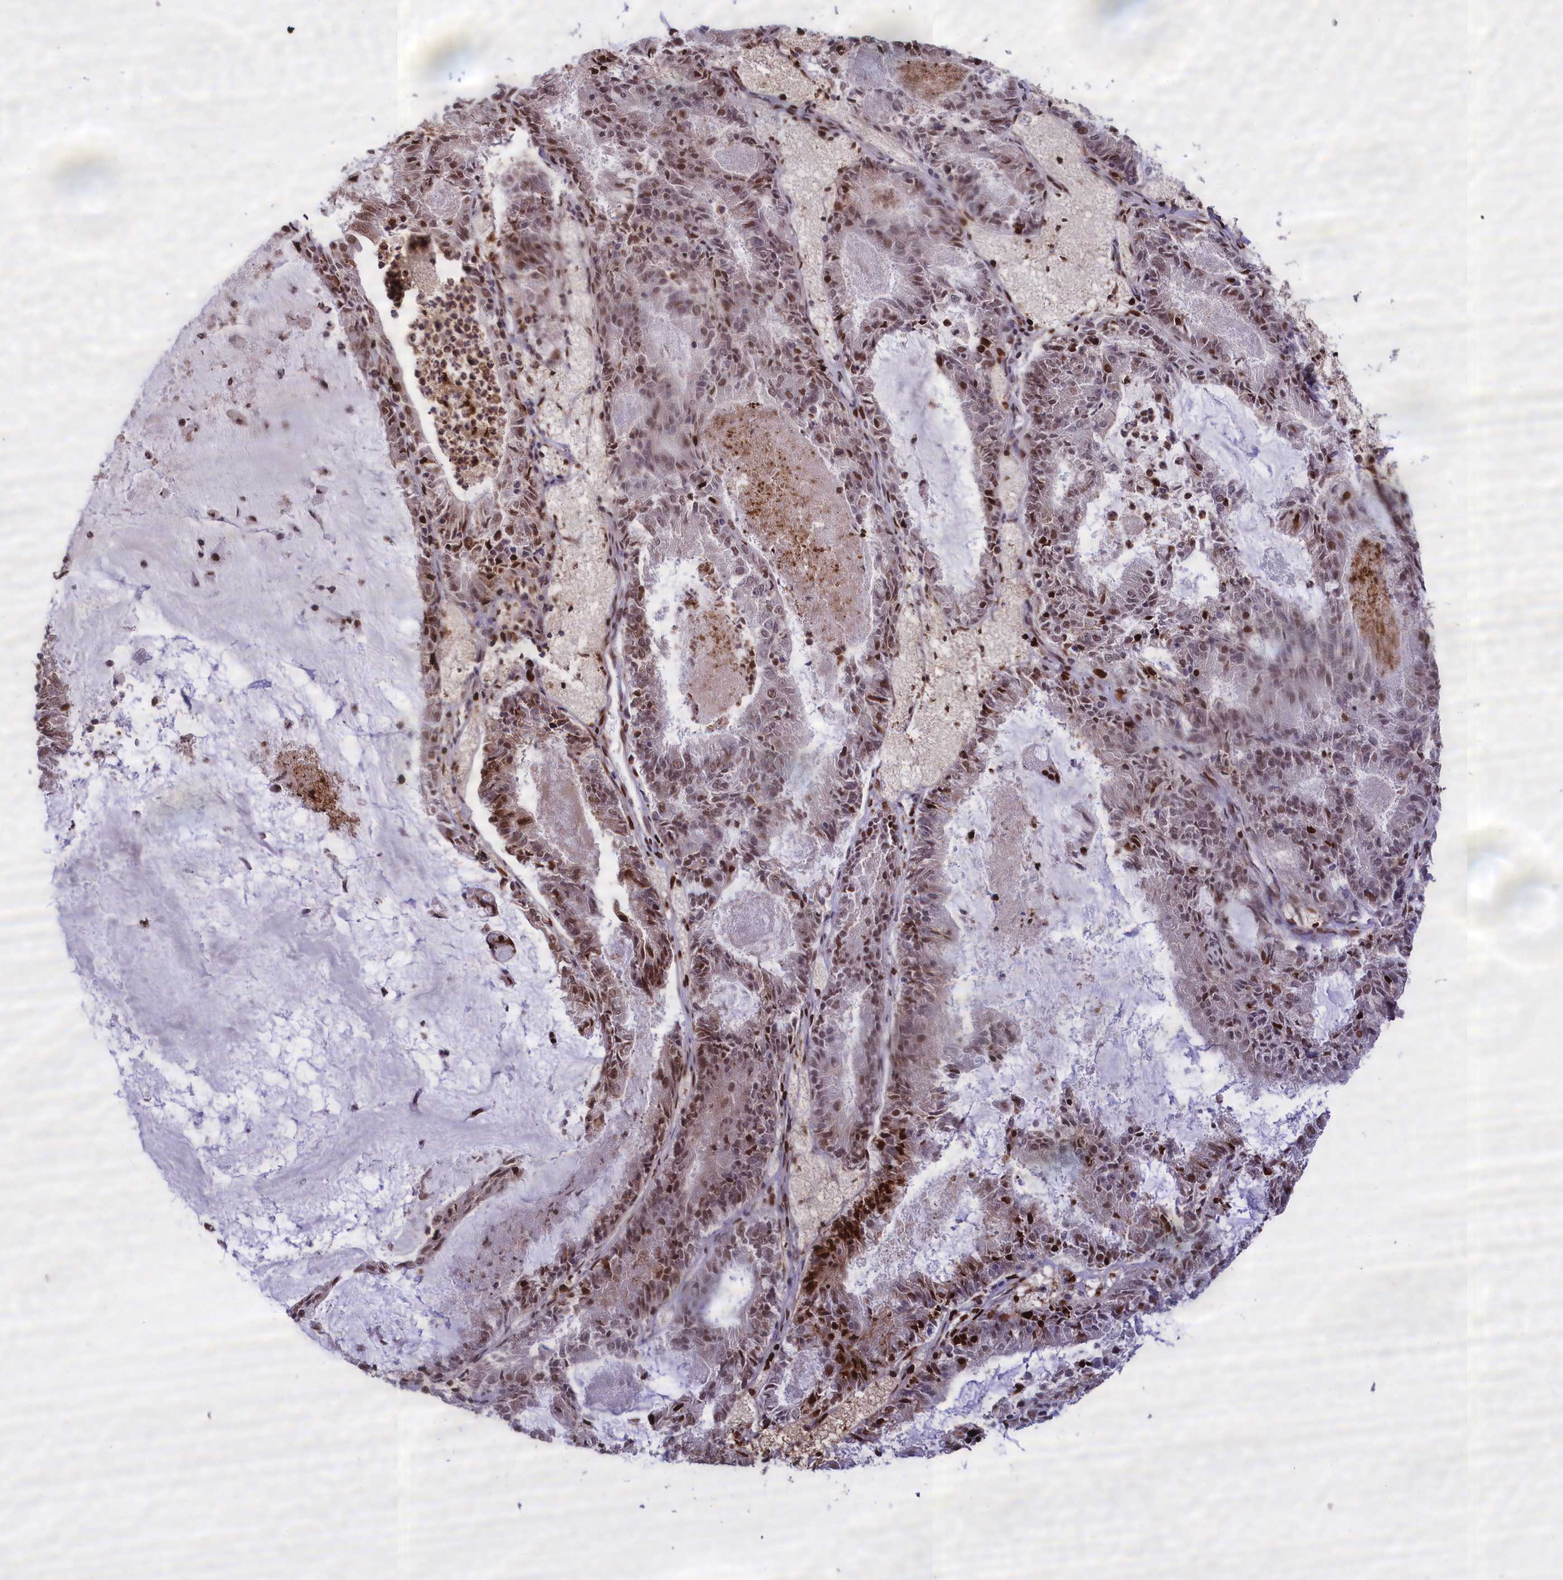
{"staining": {"intensity": "moderate", "quantity": "25%-75%", "location": "nuclear"}, "tissue": "endometrial cancer", "cell_type": "Tumor cells", "image_type": "cancer", "snomed": [{"axis": "morphology", "description": "Adenocarcinoma, NOS"}, {"axis": "topography", "description": "Endometrium"}], "caption": "Immunohistochemistry staining of adenocarcinoma (endometrial), which exhibits medium levels of moderate nuclear expression in about 25%-75% of tumor cells indicating moderate nuclear protein staining. The staining was performed using DAB (brown) for protein detection and nuclei were counterstained in hematoxylin (blue).", "gene": "RELB", "patient": {"sex": "female", "age": 57}}